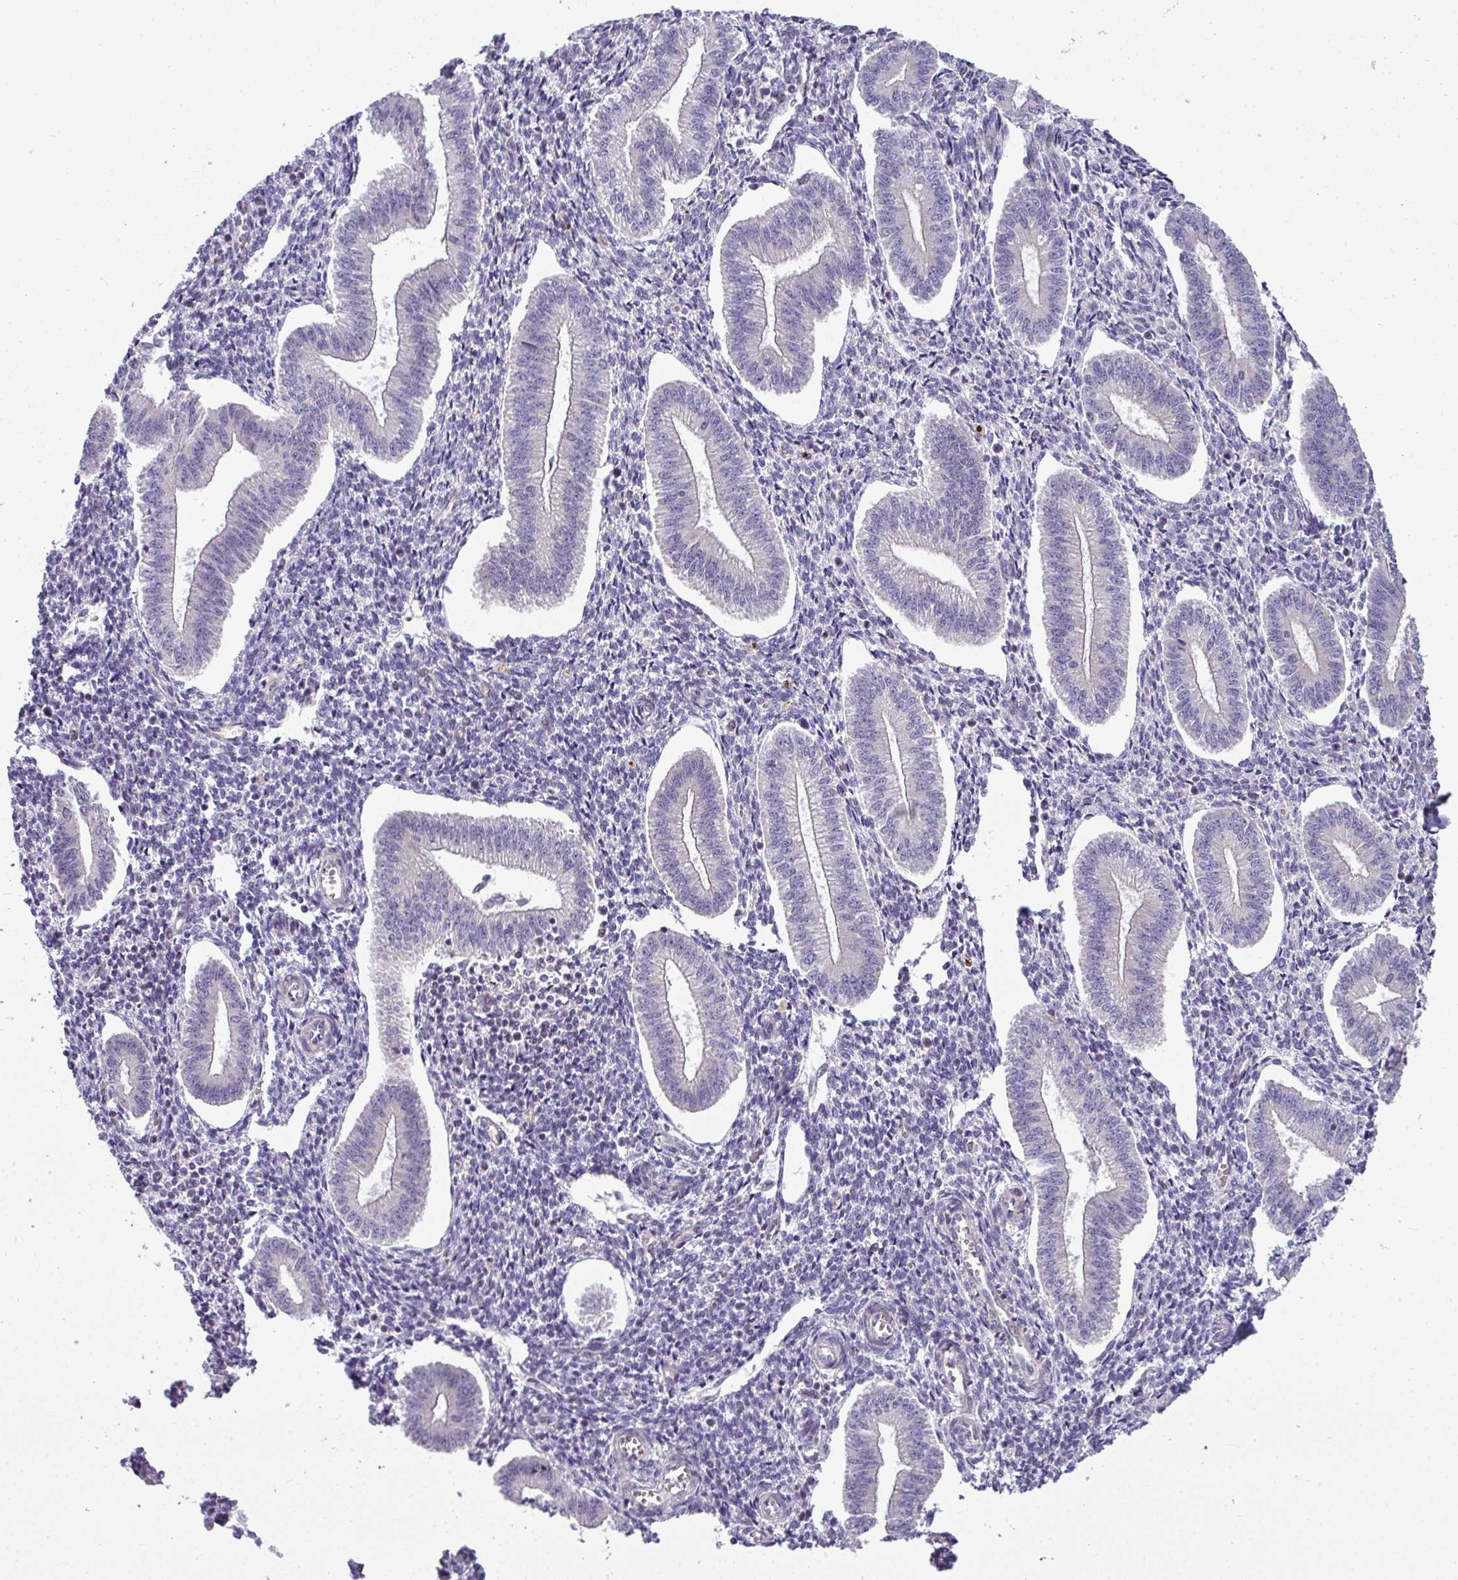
{"staining": {"intensity": "negative", "quantity": "none", "location": "none"}, "tissue": "endometrium", "cell_type": "Cells in endometrial stroma", "image_type": "normal", "snomed": [{"axis": "morphology", "description": "Normal tissue, NOS"}, {"axis": "topography", "description": "Endometrium"}], "caption": "The immunohistochemistry (IHC) micrograph has no significant expression in cells in endometrial stroma of endometrium. The staining is performed using DAB (3,3'-diaminobenzidine) brown chromogen with nuclei counter-stained in using hematoxylin.", "gene": "STAT5A", "patient": {"sex": "female", "age": 34}}